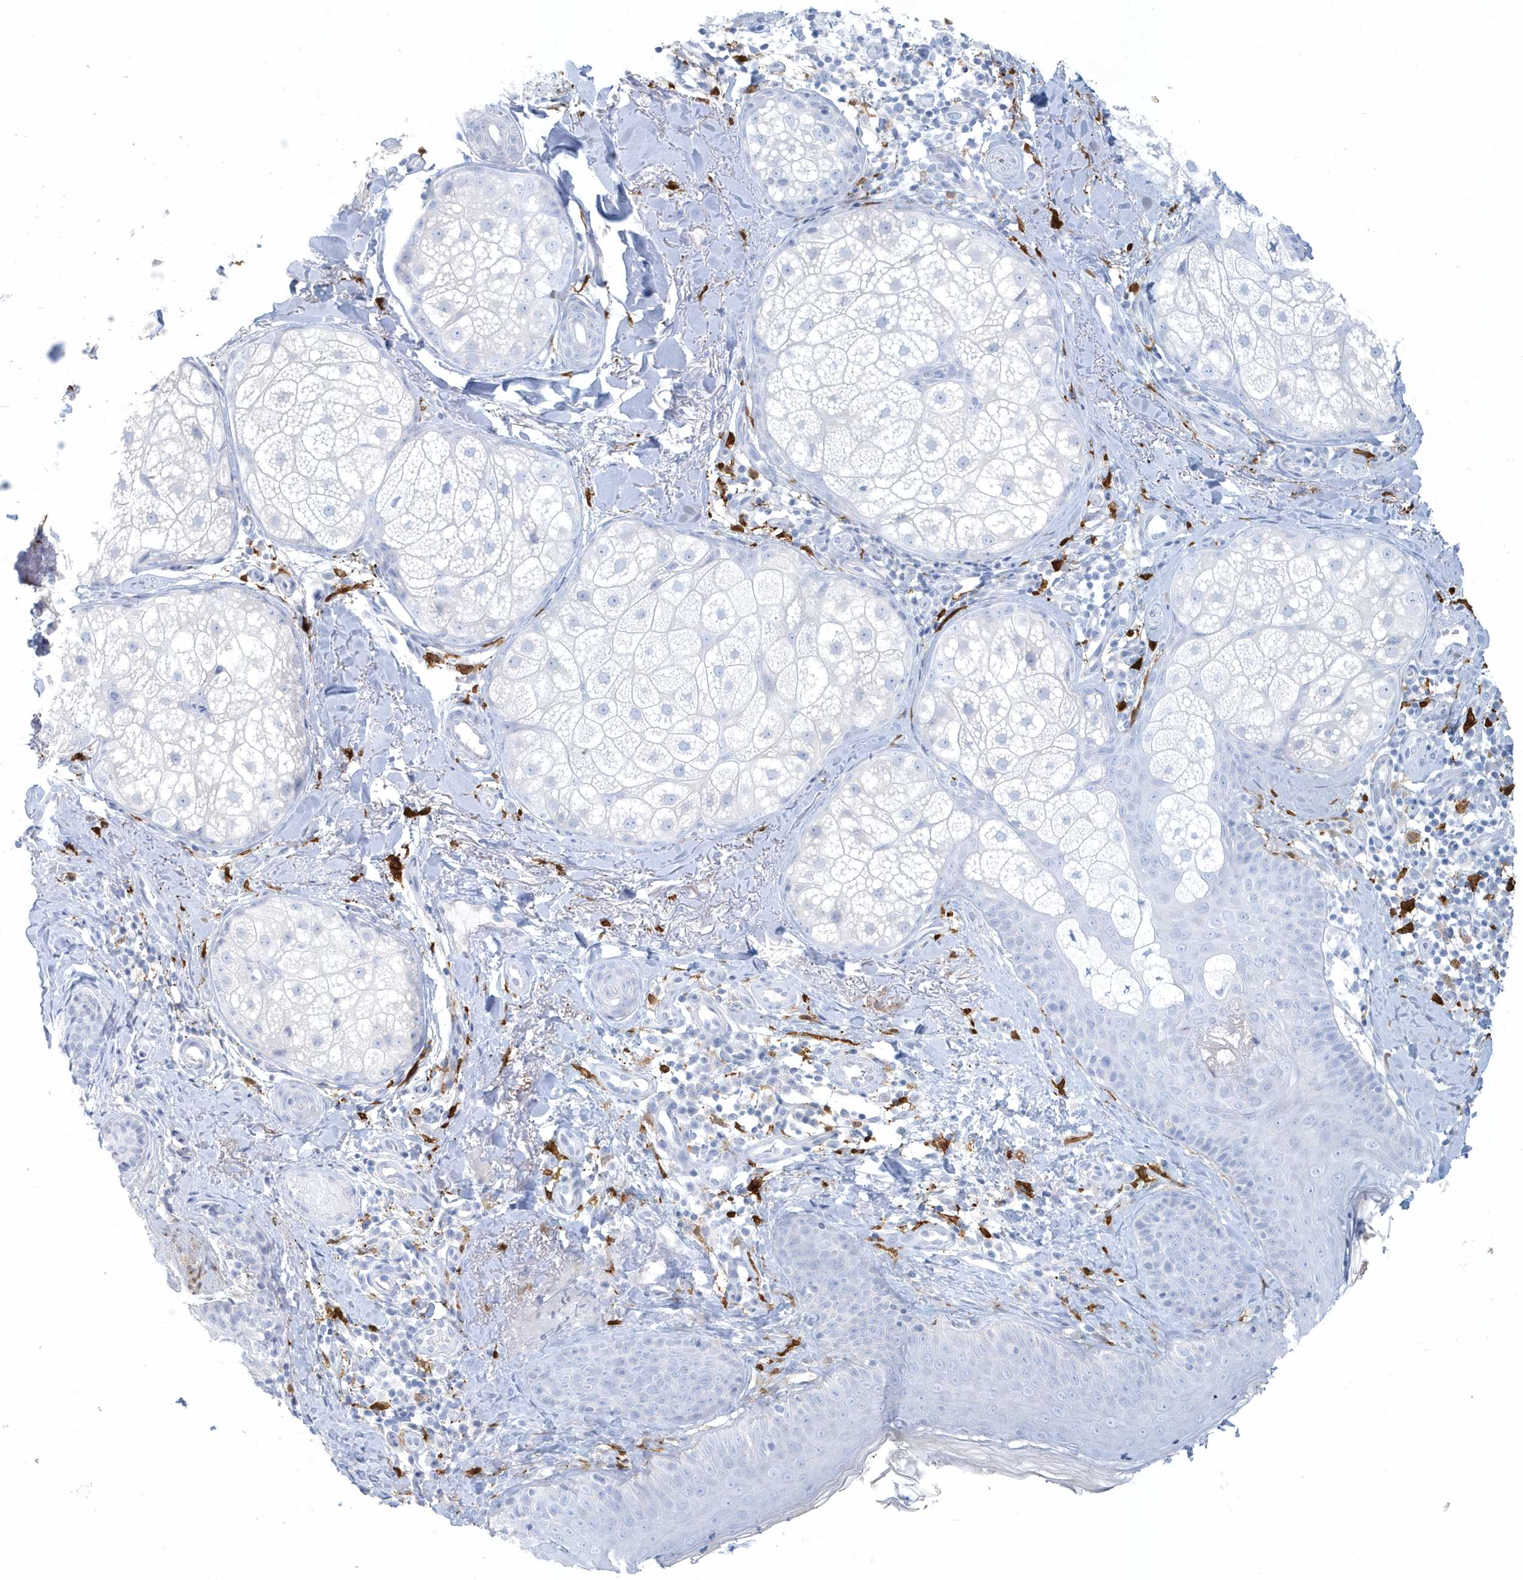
{"staining": {"intensity": "negative", "quantity": "none", "location": "none"}, "tissue": "skin", "cell_type": "Fibroblasts", "image_type": "normal", "snomed": [{"axis": "morphology", "description": "Normal tissue, NOS"}, {"axis": "topography", "description": "Skin"}], "caption": "High power microscopy image of an IHC micrograph of normal skin, revealing no significant positivity in fibroblasts.", "gene": "FAM98A", "patient": {"sex": "male", "age": 57}}